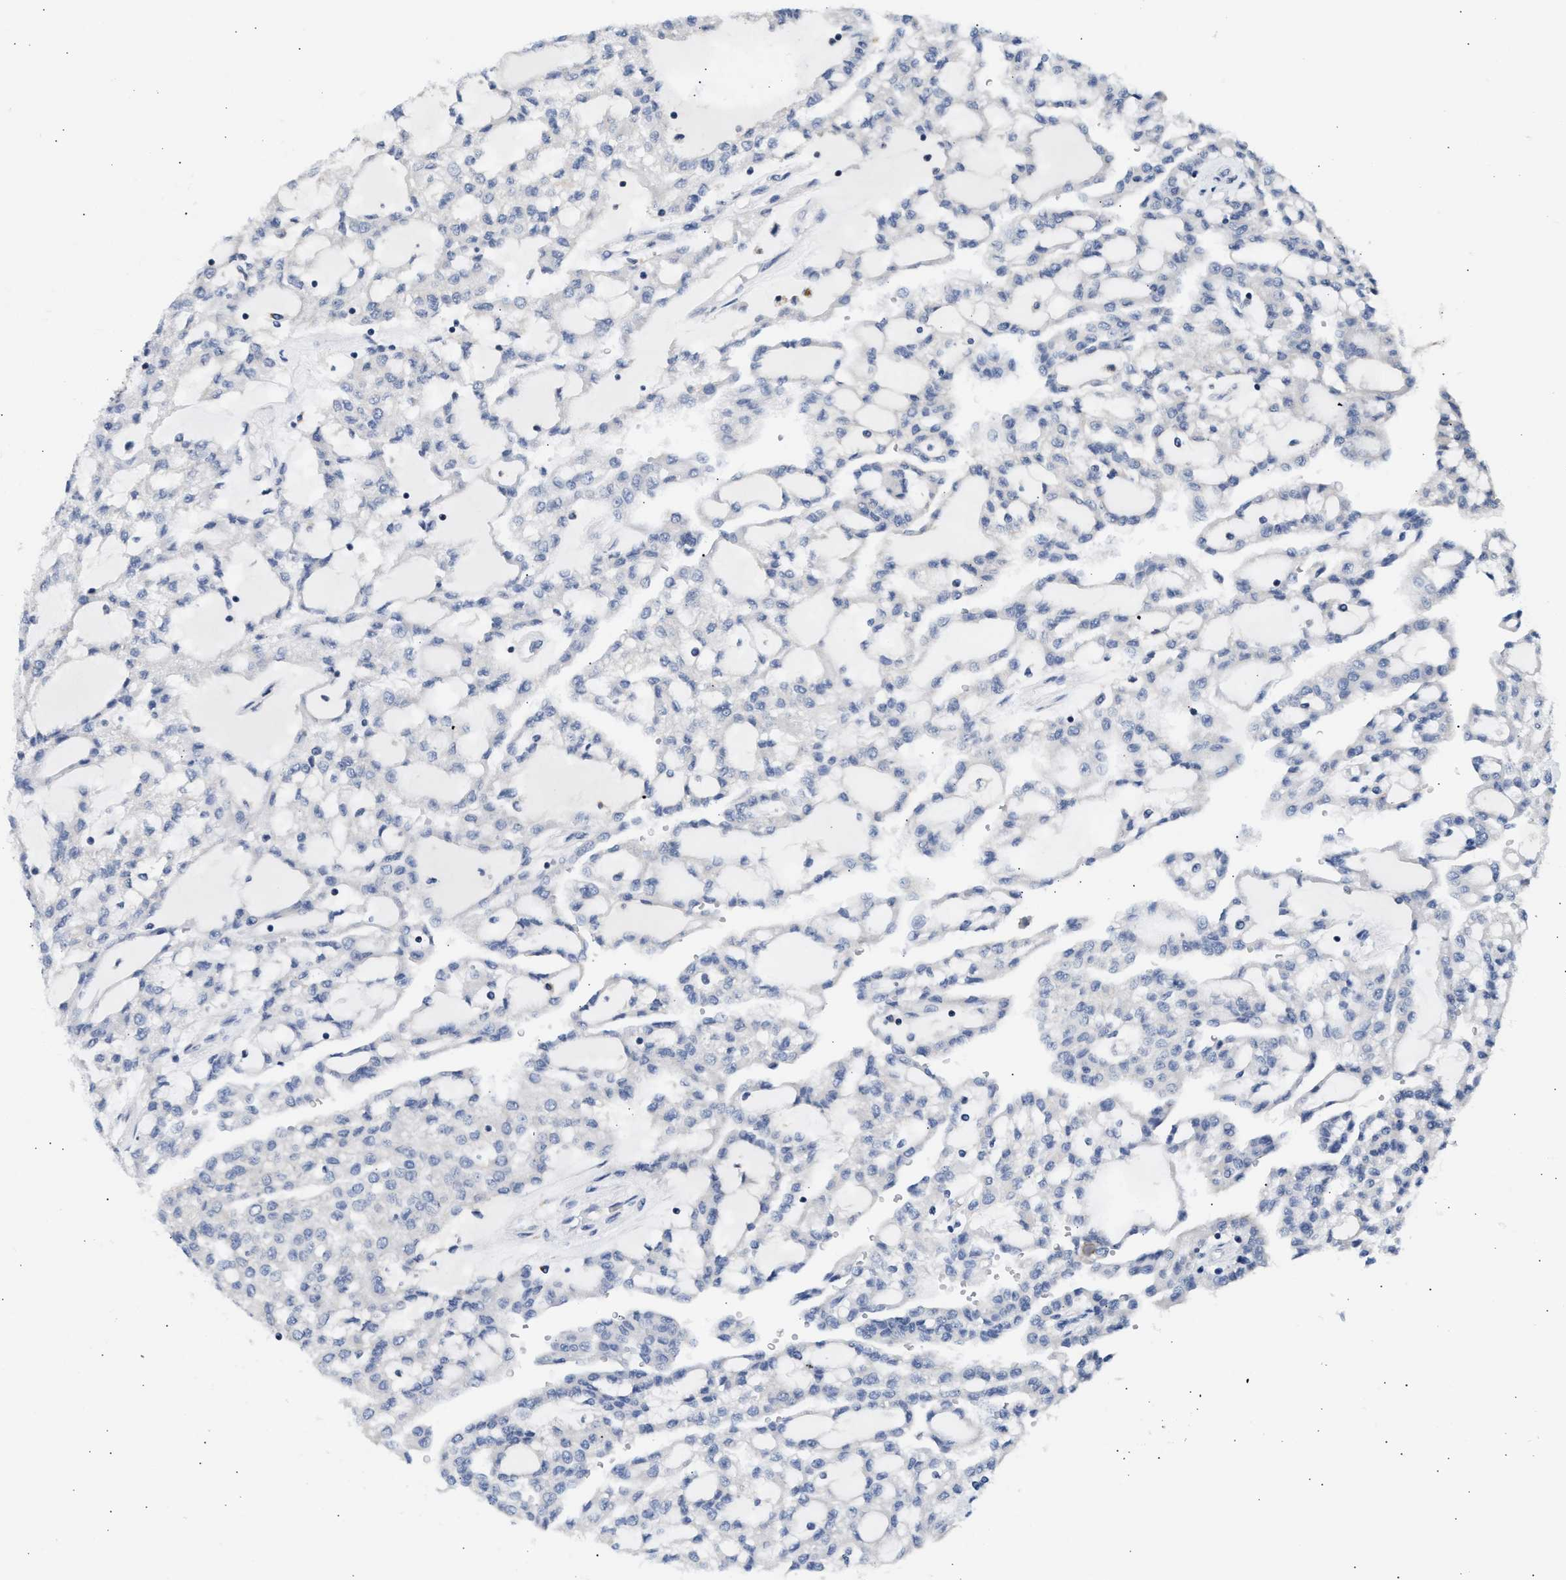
{"staining": {"intensity": "negative", "quantity": "none", "location": "none"}, "tissue": "renal cancer", "cell_type": "Tumor cells", "image_type": "cancer", "snomed": [{"axis": "morphology", "description": "Adenocarcinoma, NOS"}, {"axis": "topography", "description": "Kidney"}], "caption": "High power microscopy photomicrograph of an IHC photomicrograph of renal cancer (adenocarcinoma), revealing no significant expression in tumor cells. Nuclei are stained in blue.", "gene": "PPM1L", "patient": {"sex": "male", "age": 63}}